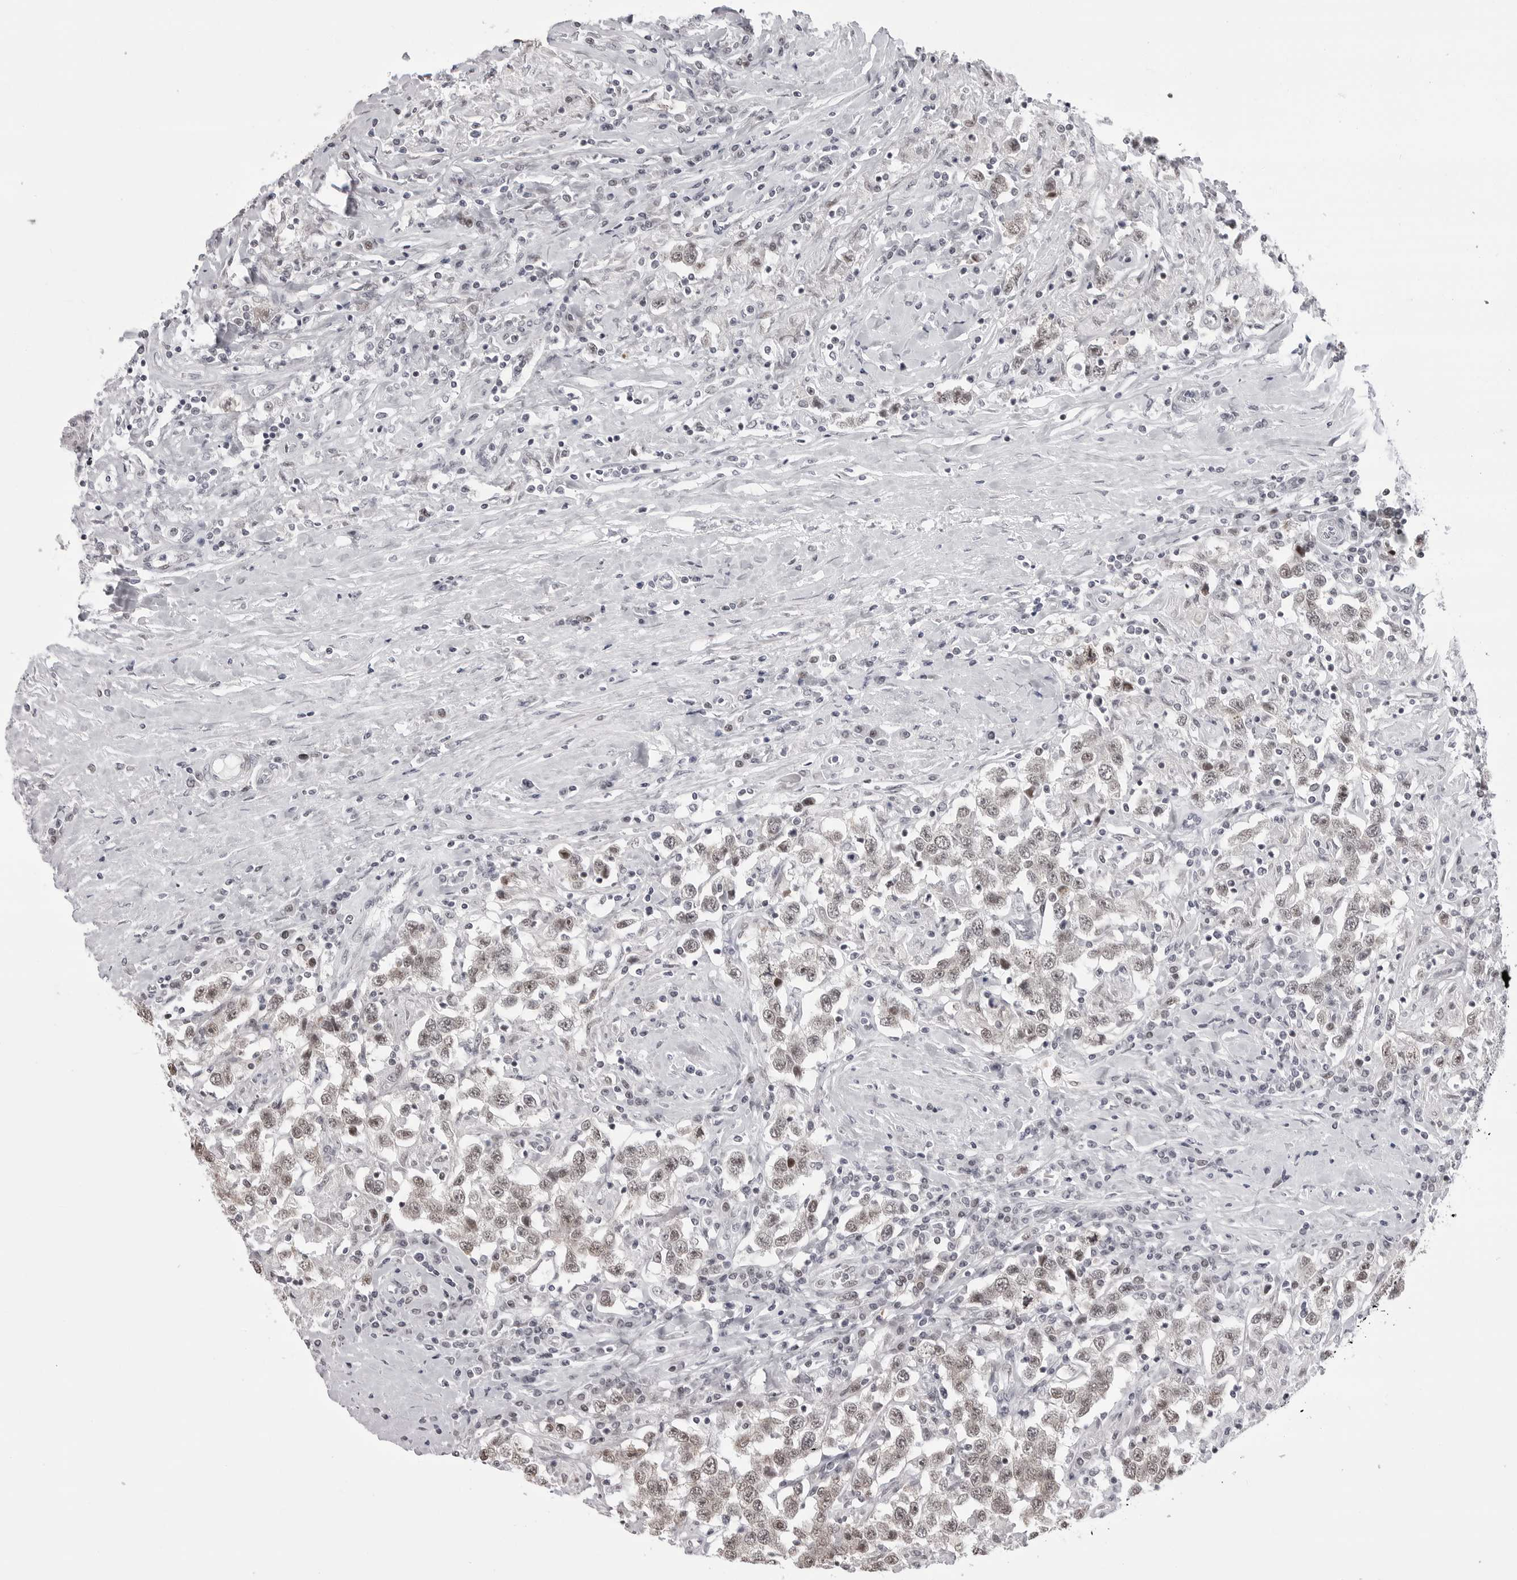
{"staining": {"intensity": "weak", "quantity": "25%-75%", "location": "nuclear"}, "tissue": "testis cancer", "cell_type": "Tumor cells", "image_type": "cancer", "snomed": [{"axis": "morphology", "description": "Seminoma, NOS"}, {"axis": "topography", "description": "Testis"}], "caption": "Testis cancer (seminoma) stained with DAB immunohistochemistry shows low levels of weak nuclear positivity in about 25%-75% of tumor cells.", "gene": "PHF3", "patient": {"sex": "male", "age": 41}}